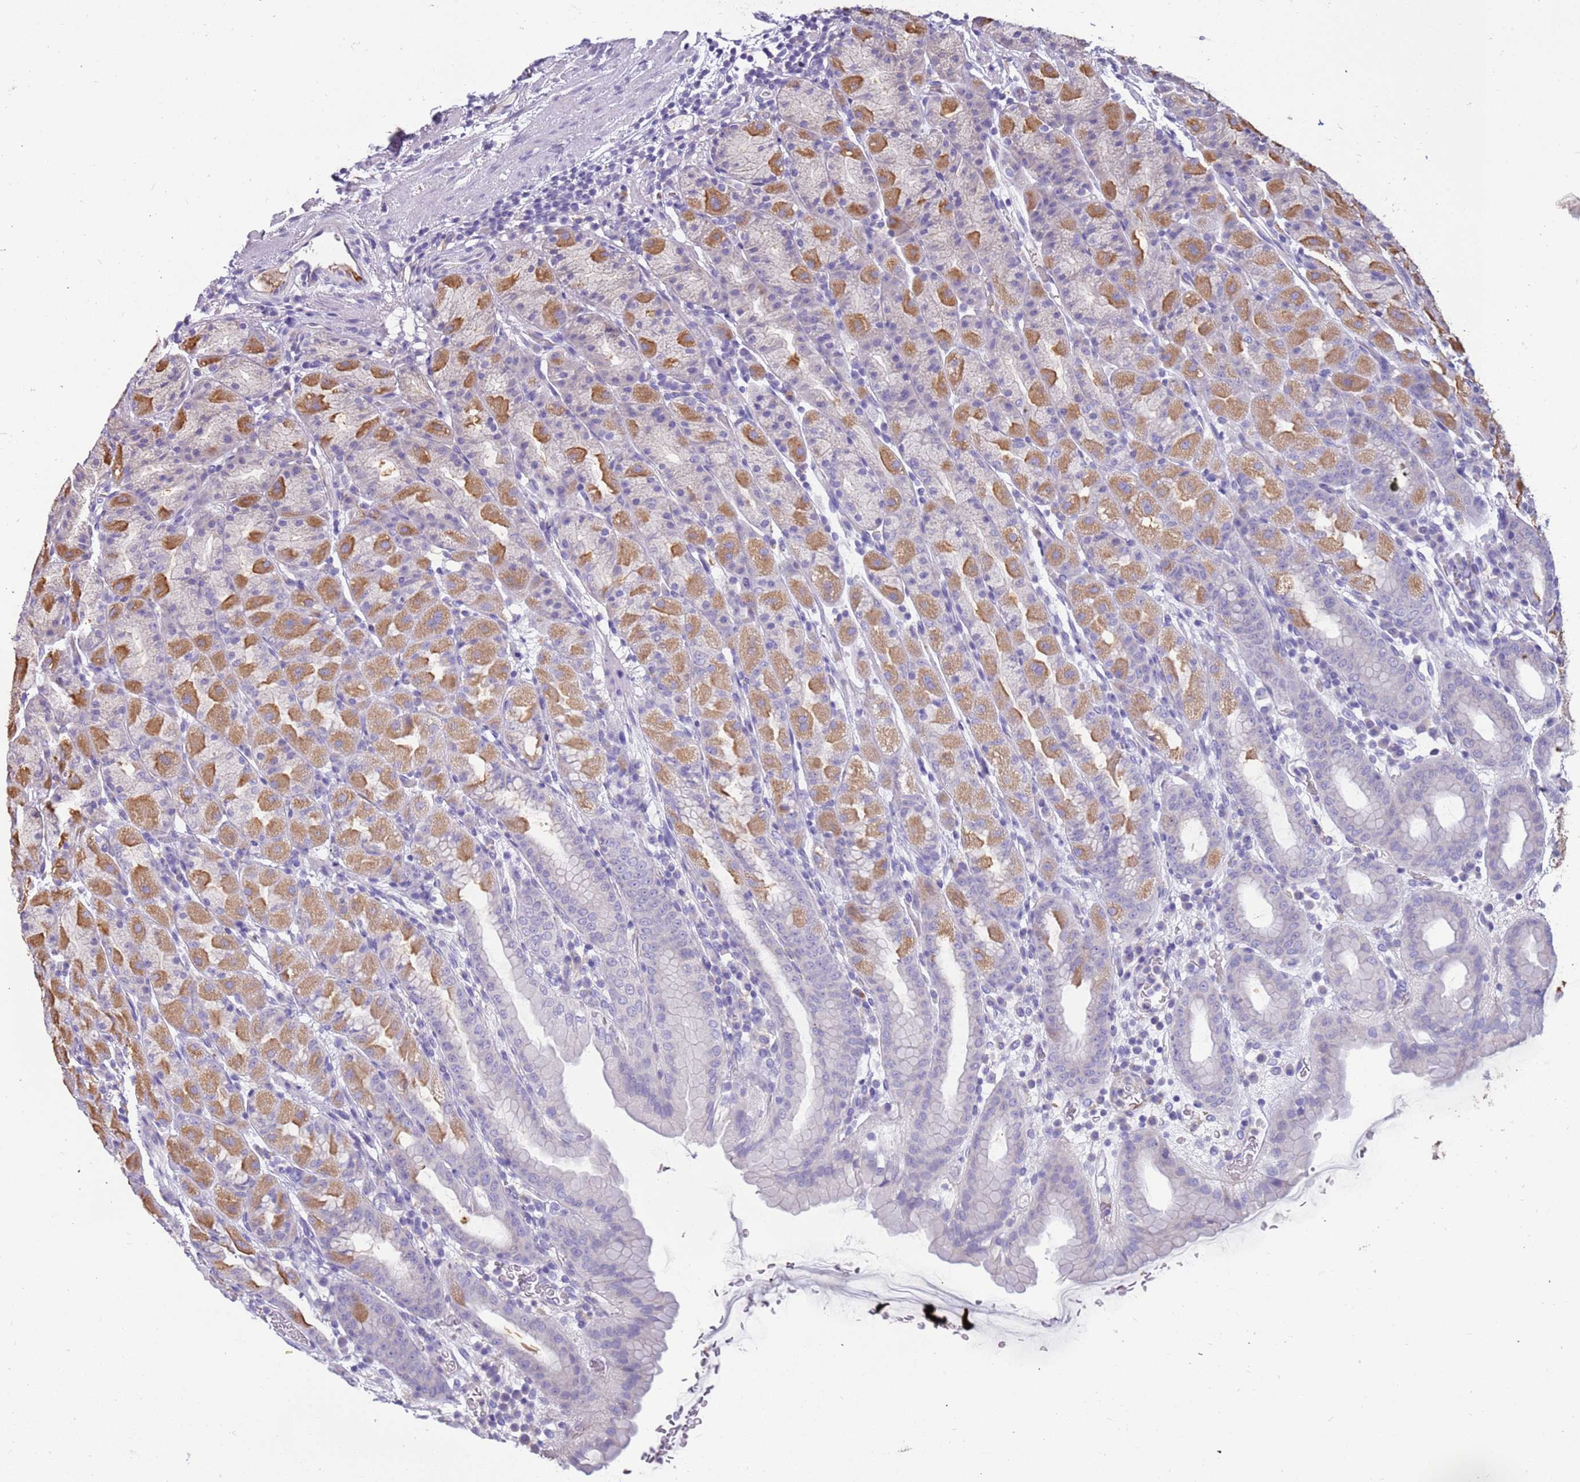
{"staining": {"intensity": "moderate", "quantity": "25%-75%", "location": "cytoplasmic/membranous"}, "tissue": "stomach", "cell_type": "Glandular cells", "image_type": "normal", "snomed": [{"axis": "morphology", "description": "Normal tissue, NOS"}, {"axis": "topography", "description": "Stomach, upper"}], "caption": "An IHC photomicrograph of normal tissue is shown. Protein staining in brown shows moderate cytoplasmic/membranous positivity in stomach within glandular cells. (brown staining indicates protein expression, while blue staining denotes nuclei).", "gene": "RHCG", "patient": {"sex": "male", "age": 68}}